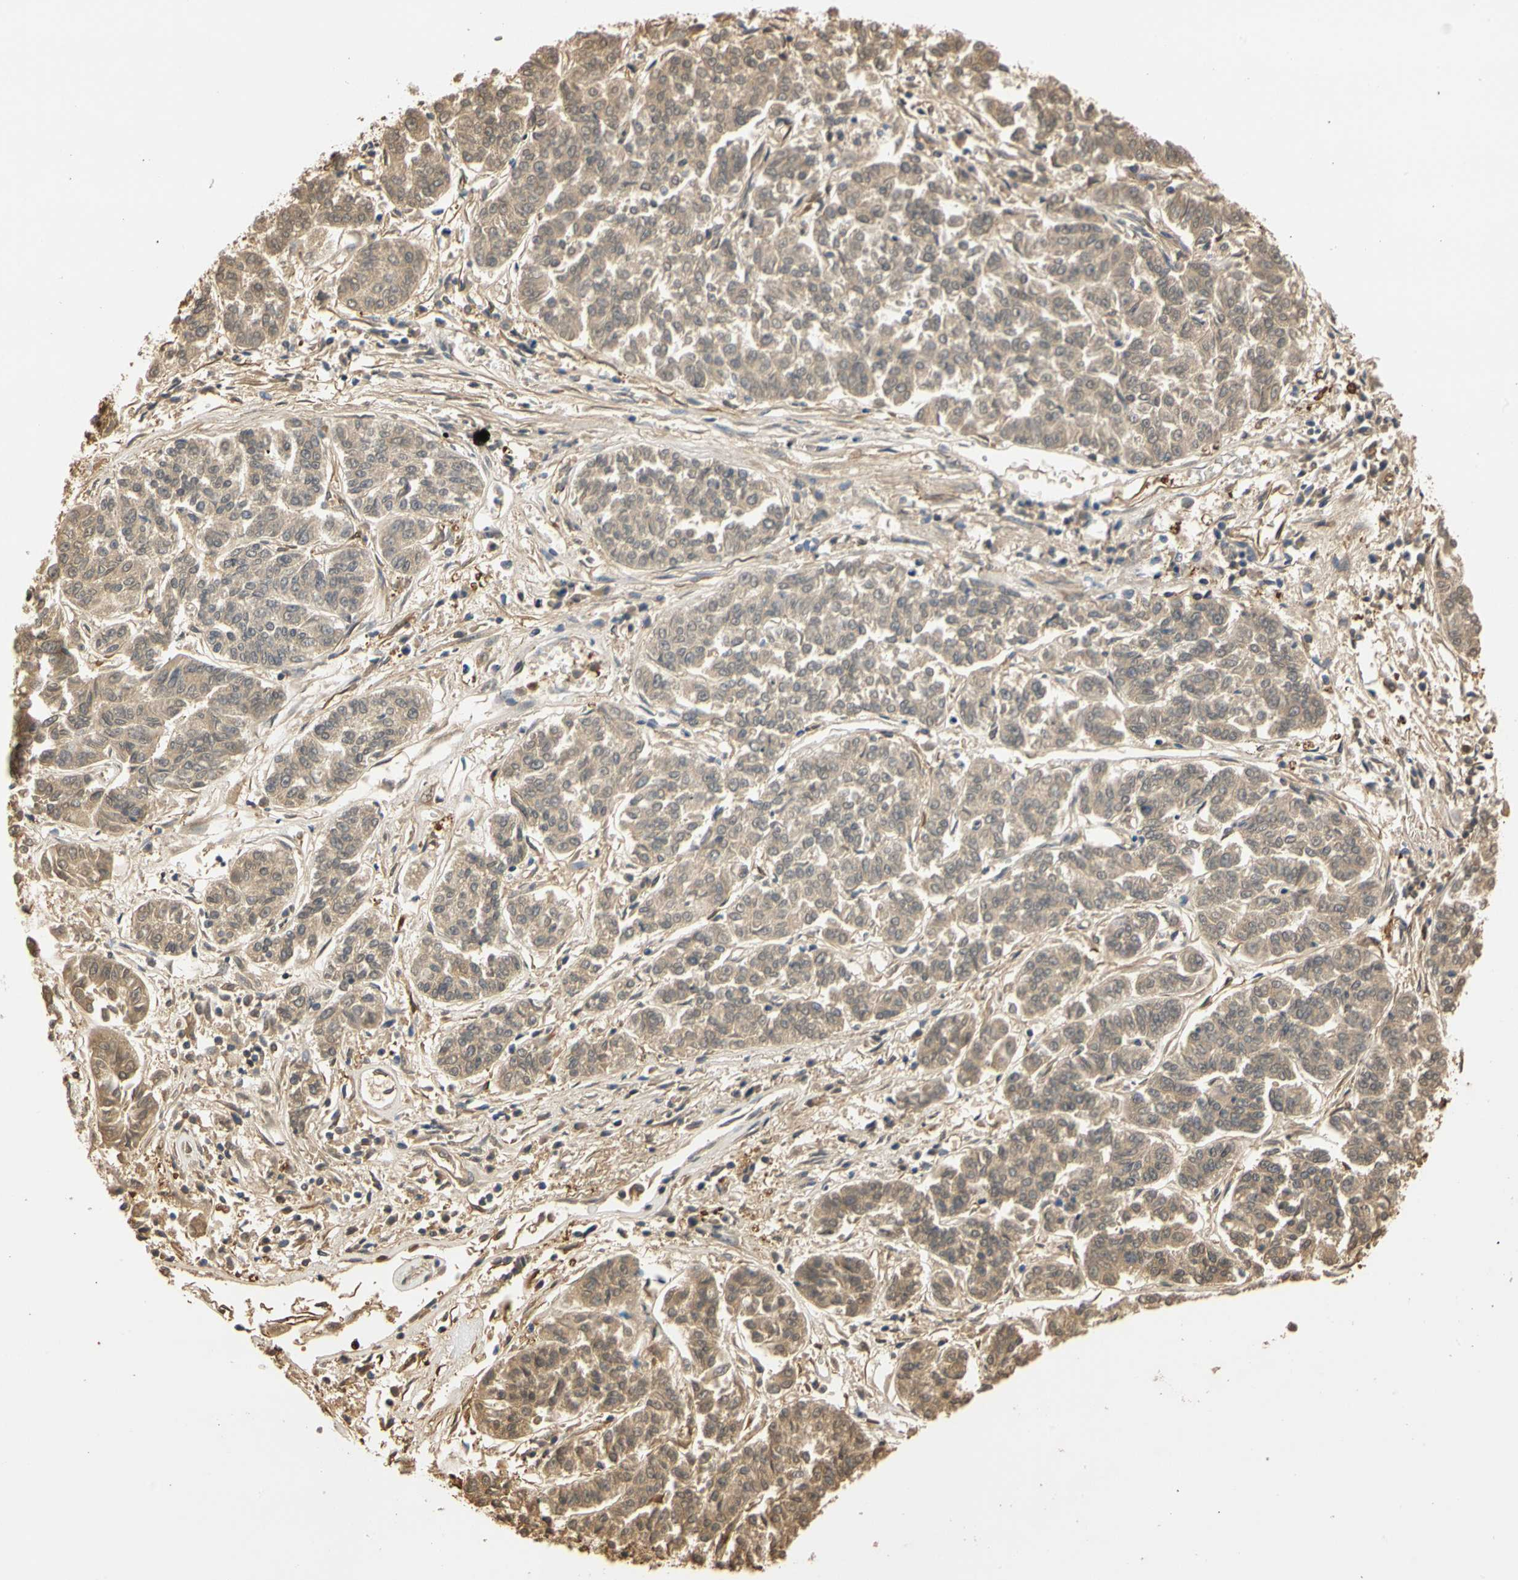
{"staining": {"intensity": "weak", "quantity": ">75%", "location": "cytoplasmic/membranous"}, "tissue": "lung cancer", "cell_type": "Tumor cells", "image_type": "cancer", "snomed": [{"axis": "morphology", "description": "Adenocarcinoma, NOS"}, {"axis": "topography", "description": "Lung"}], "caption": "Tumor cells display weak cytoplasmic/membranous positivity in approximately >75% of cells in adenocarcinoma (lung).", "gene": "S100A6", "patient": {"sex": "male", "age": 84}}